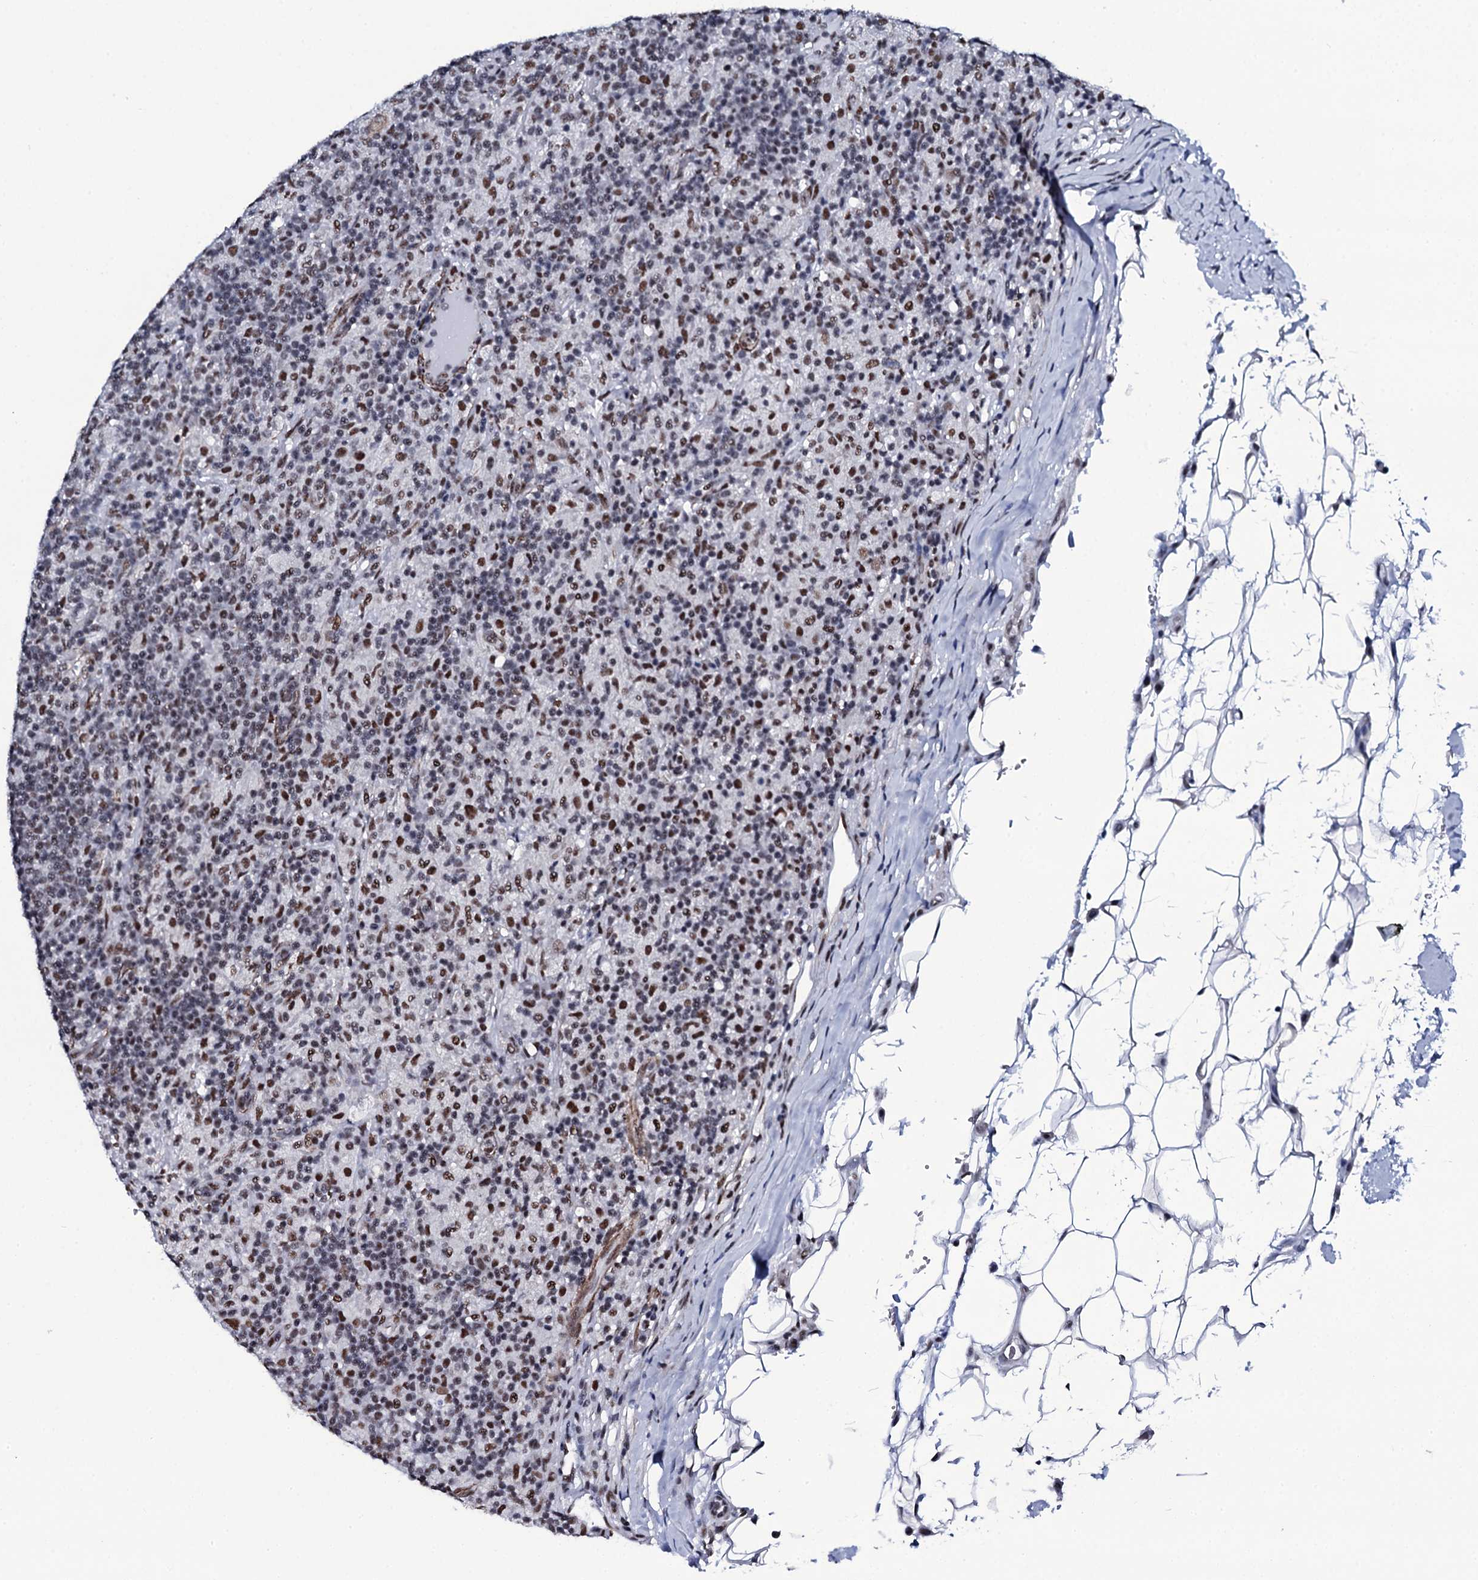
{"staining": {"intensity": "moderate", "quantity": ">75%", "location": "nuclear"}, "tissue": "lymphoma", "cell_type": "Tumor cells", "image_type": "cancer", "snomed": [{"axis": "morphology", "description": "Hodgkin's disease, NOS"}, {"axis": "topography", "description": "Lymph node"}], "caption": "Brown immunohistochemical staining in lymphoma shows moderate nuclear staining in about >75% of tumor cells. (Stains: DAB in brown, nuclei in blue, Microscopy: brightfield microscopy at high magnification).", "gene": "CWC15", "patient": {"sex": "male", "age": 70}}